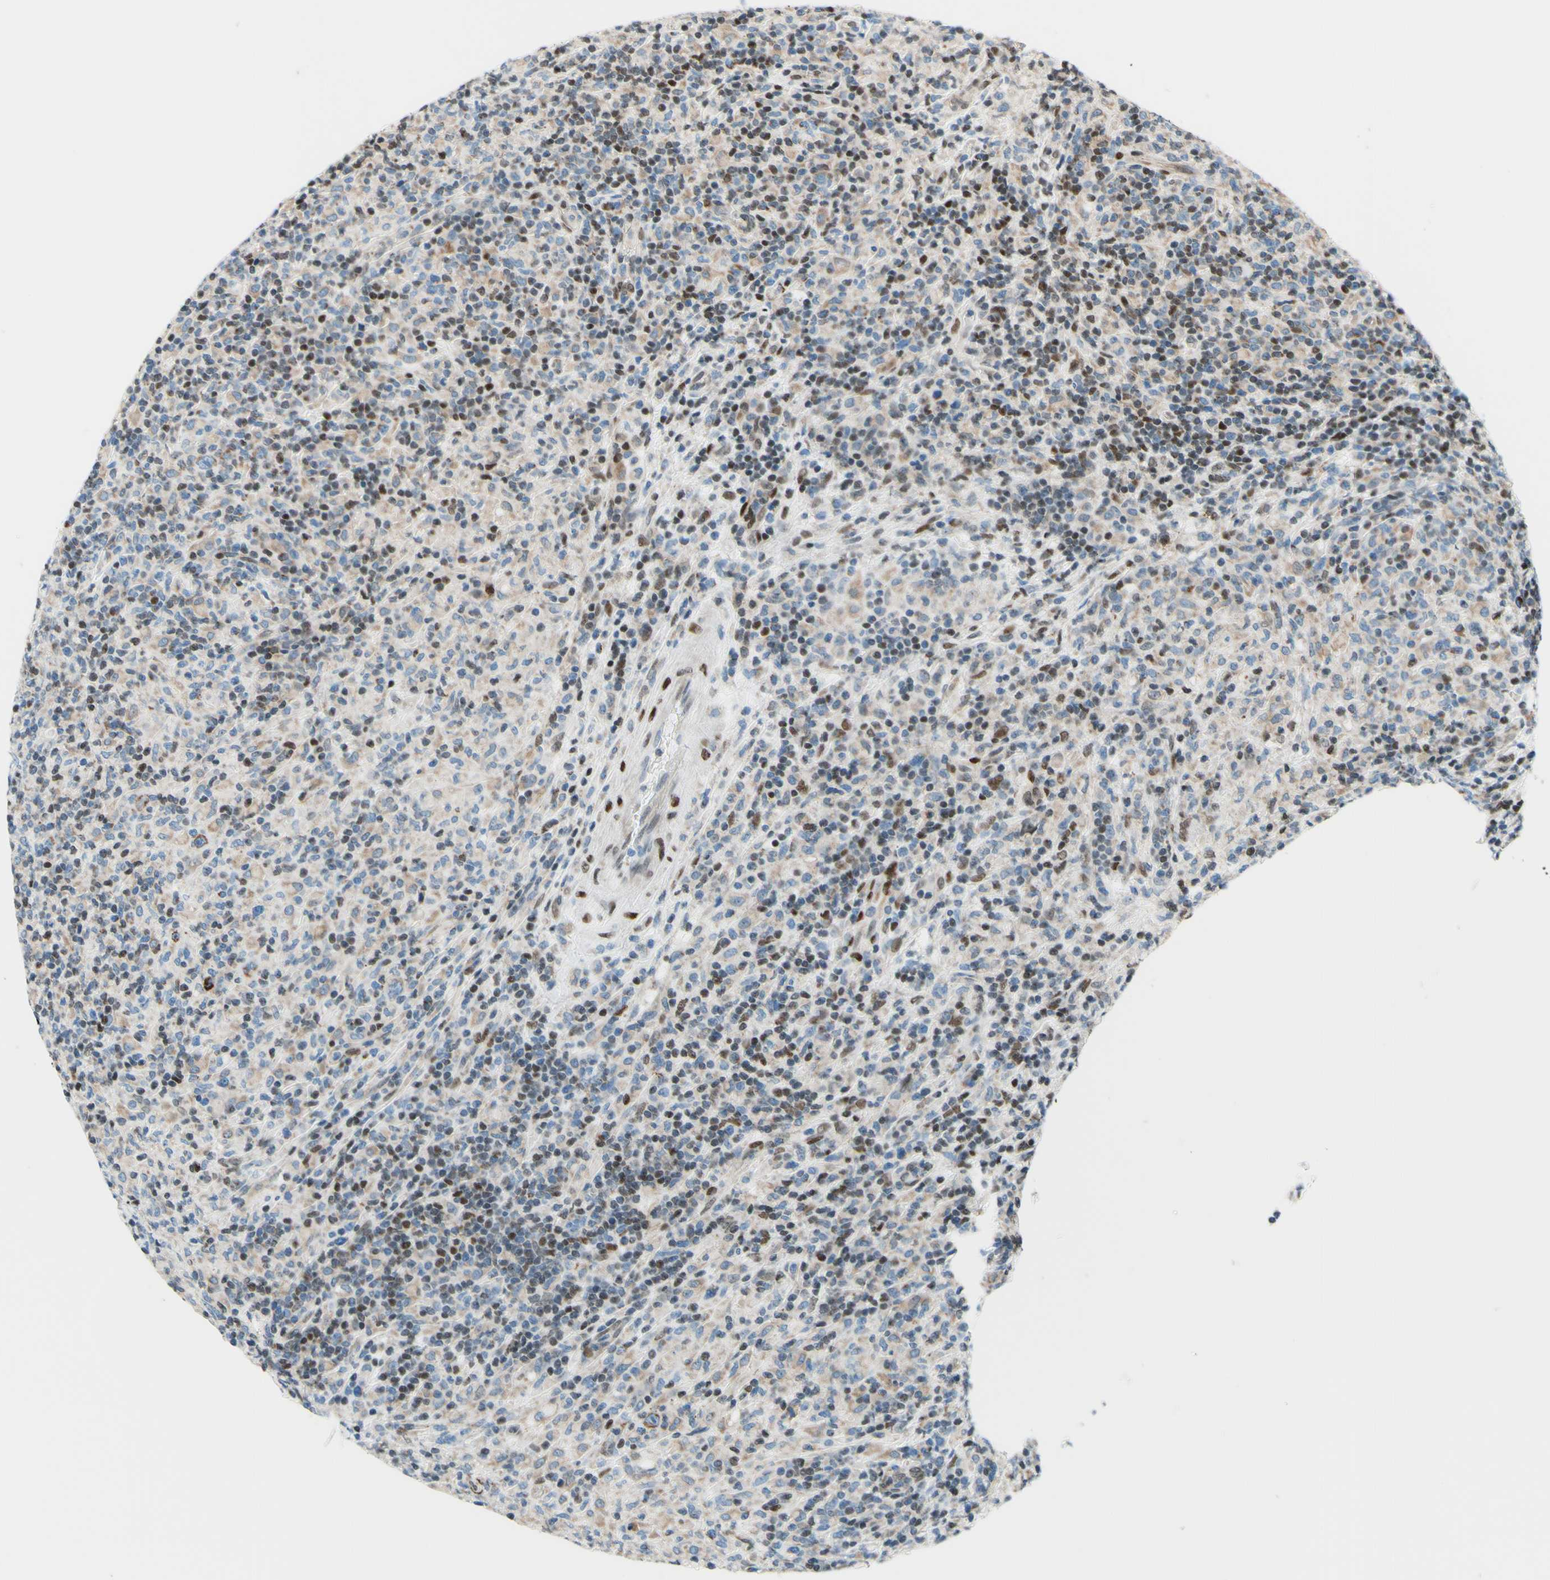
{"staining": {"intensity": "weak", "quantity": "25%-75%", "location": "cytoplasmic/membranous,nuclear"}, "tissue": "lymphoma", "cell_type": "Tumor cells", "image_type": "cancer", "snomed": [{"axis": "morphology", "description": "Hodgkin's disease, NOS"}, {"axis": "topography", "description": "Lymph node"}], "caption": "Lymphoma stained with a brown dye shows weak cytoplasmic/membranous and nuclear positive expression in approximately 25%-75% of tumor cells.", "gene": "CBX7", "patient": {"sex": "male", "age": 70}}